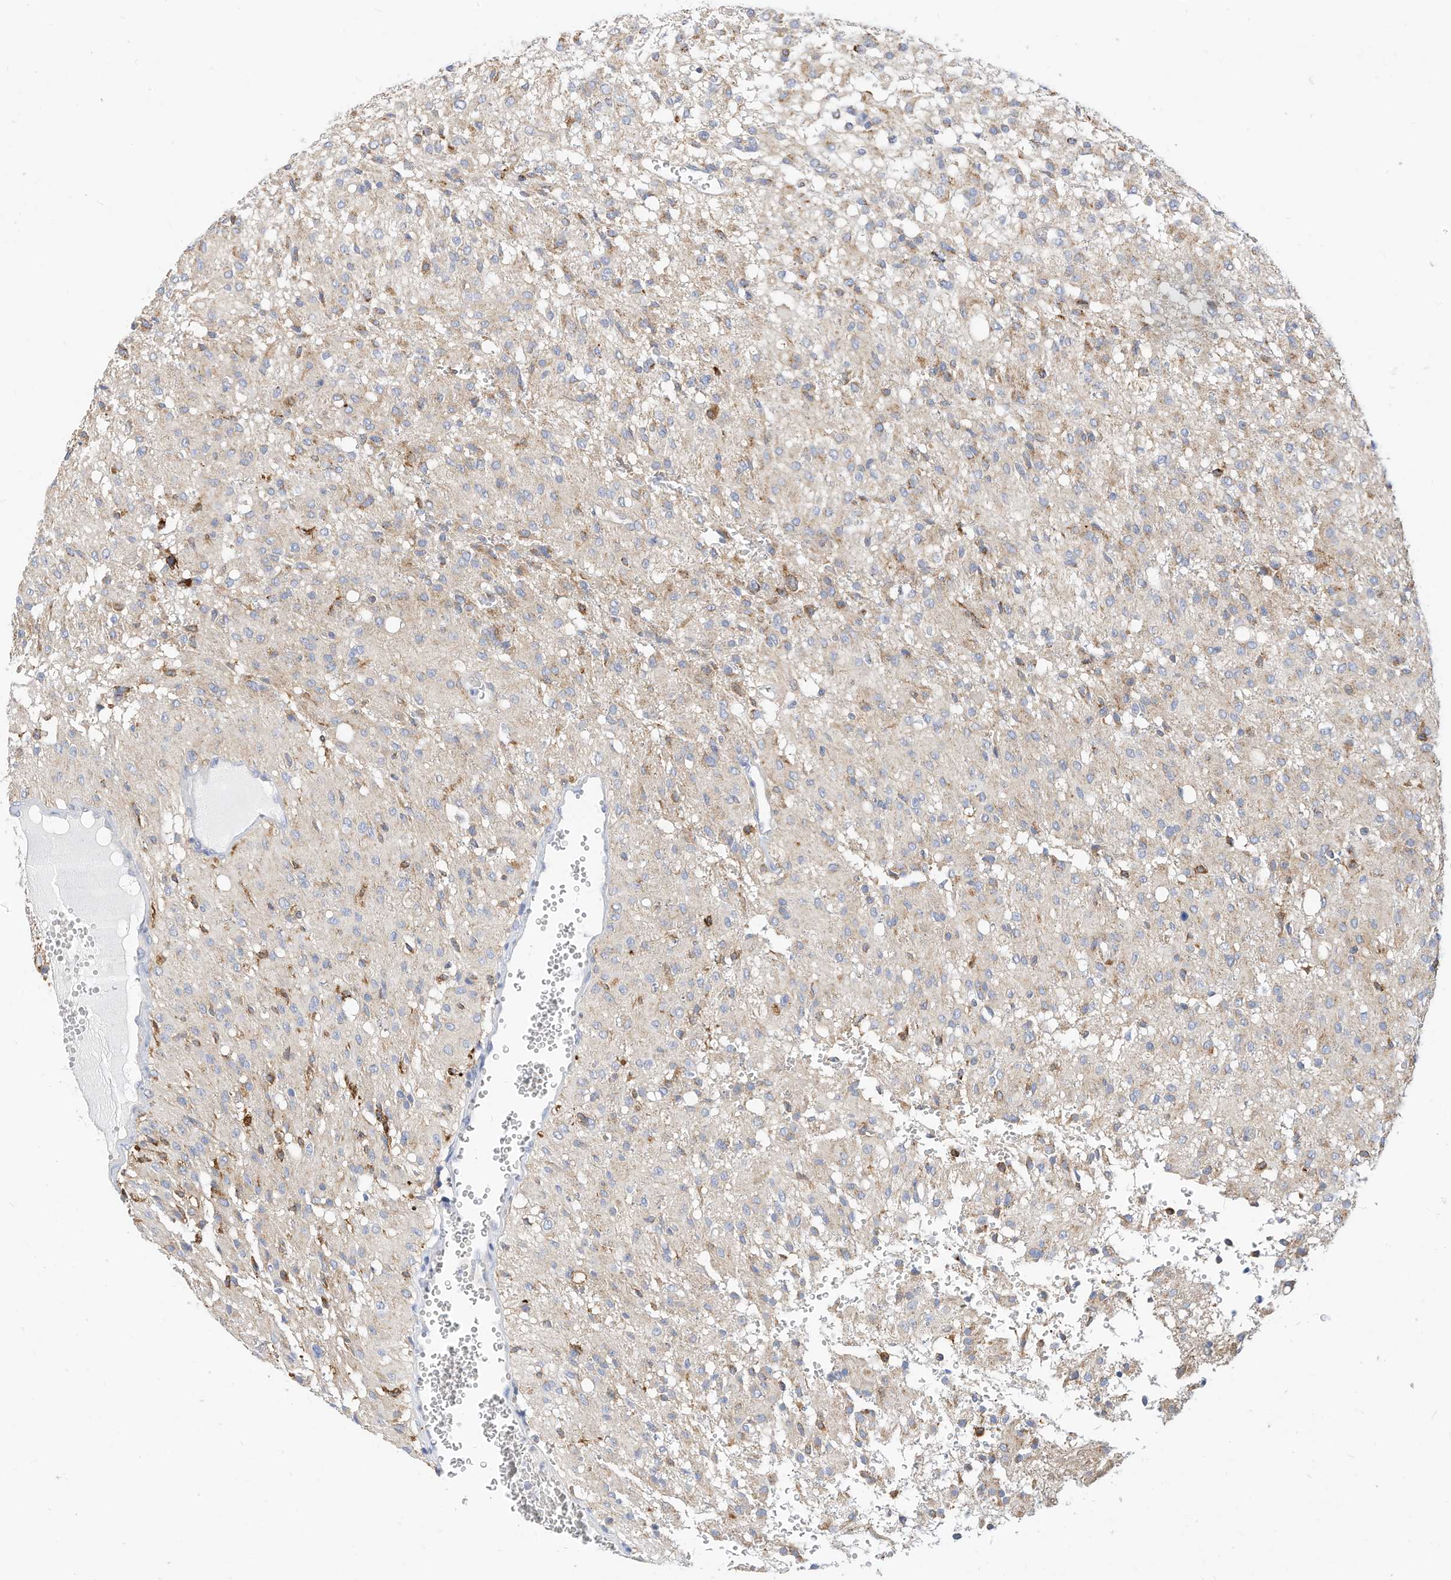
{"staining": {"intensity": "negative", "quantity": "none", "location": "none"}, "tissue": "glioma", "cell_type": "Tumor cells", "image_type": "cancer", "snomed": [{"axis": "morphology", "description": "Glioma, malignant, High grade"}, {"axis": "topography", "description": "Brain"}], "caption": "This micrograph is of glioma stained with immunohistochemistry to label a protein in brown with the nuclei are counter-stained blue. There is no expression in tumor cells.", "gene": "RHOH", "patient": {"sex": "female", "age": 59}}